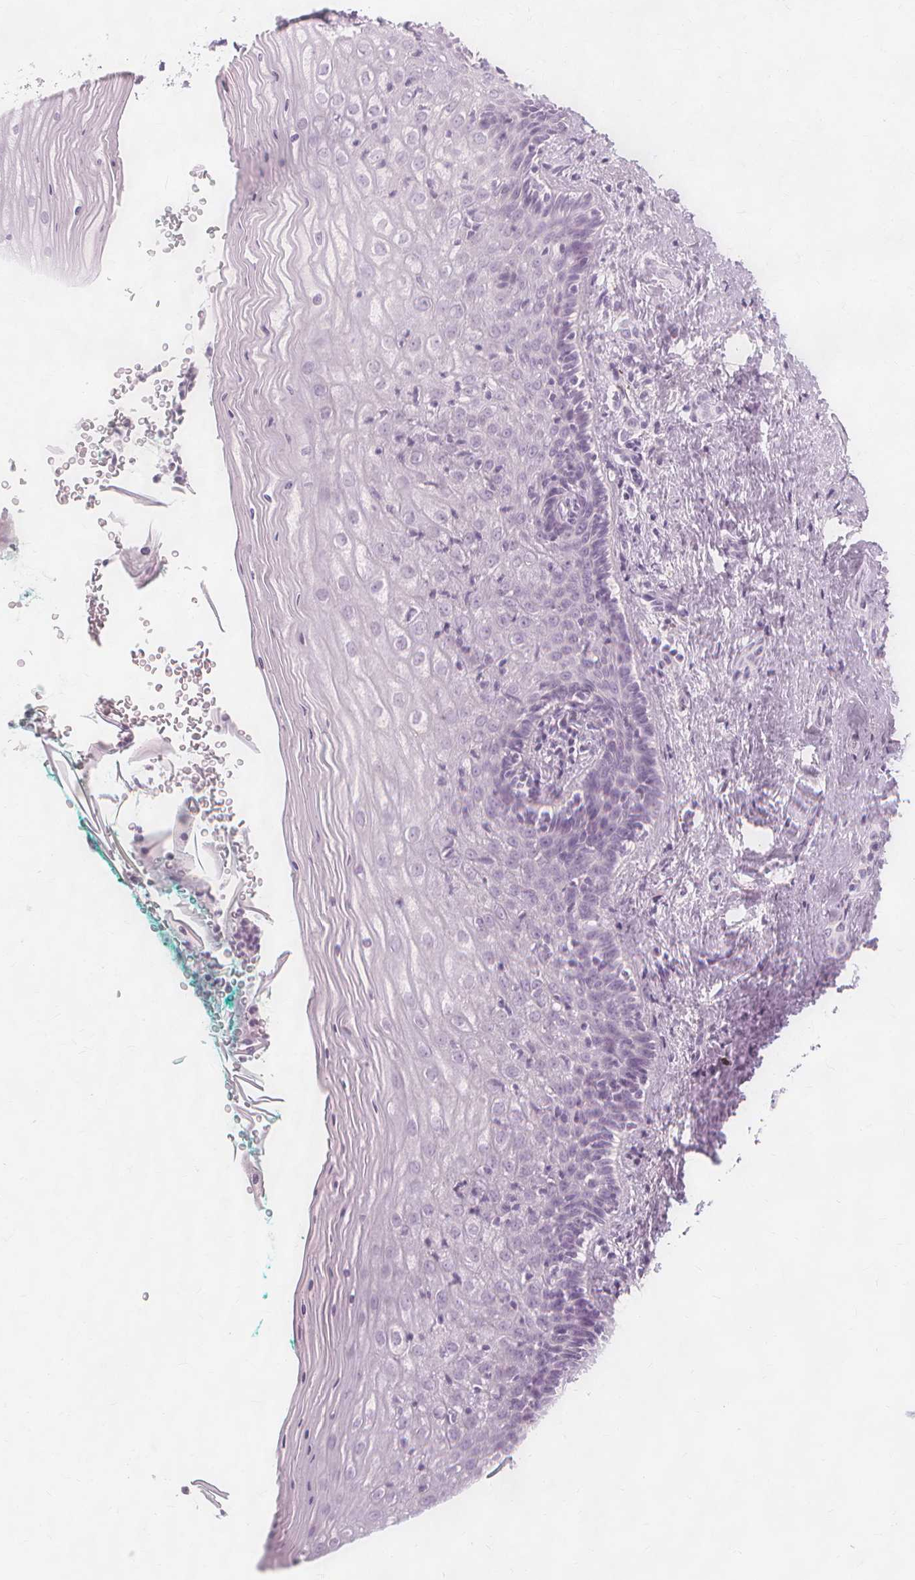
{"staining": {"intensity": "negative", "quantity": "none", "location": "none"}, "tissue": "vagina", "cell_type": "Squamous epithelial cells", "image_type": "normal", "snomed": [{"axis": "morphology", "description": "Normal tissue, NOS"}, {"axis": "topography", "description": "Vagina"}], "caption": "IHC micrograph of unremarkable vagina: human vagina stained with DAB displays no significant protein expression in squamous epithelial cells.", "gene": "TFF1", "patient": {"sex": "female", "age": 45}}